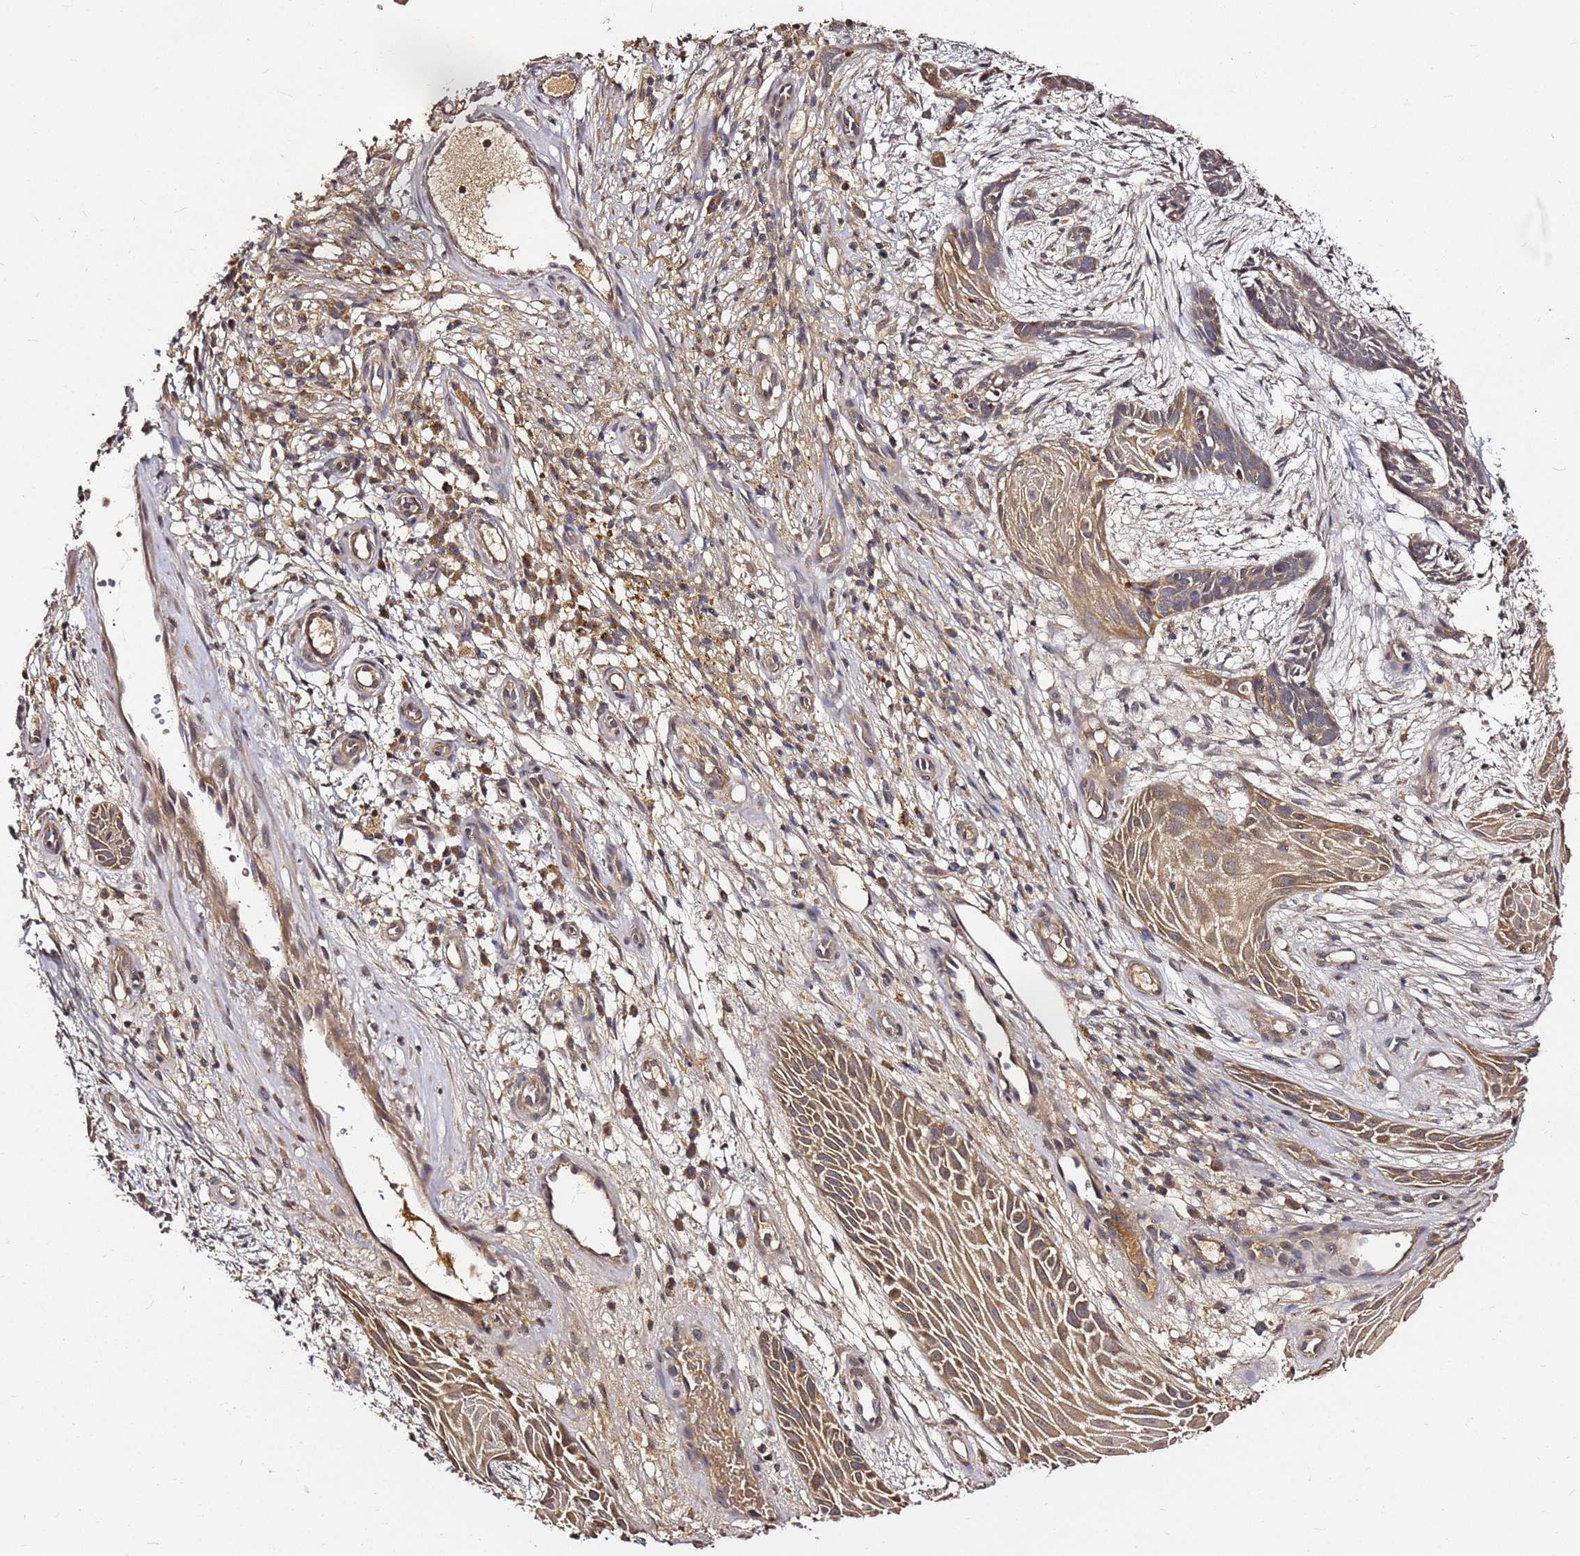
{"staining": {"intensity": "moderate", "quantity": ">75%", "location": "cytoplasmic/membranous"}, "tissue": "skin cancer", "cell_type": "Tumor cells", "image_type": "cancer", "snomed": [{"axis": "morphology", "description": "Basal cell carcinoma"}, {"axis": "topography", "description": "Skin"}], "caption": "Skin basal cell carcinoma was stained to show a protein in brown. There is medium levels of moderate cytoplasmic/membranous staining in about >75% of tumor cells.", "gene": "C6orf136", "patient": {"sex": "male", "age": 89}}